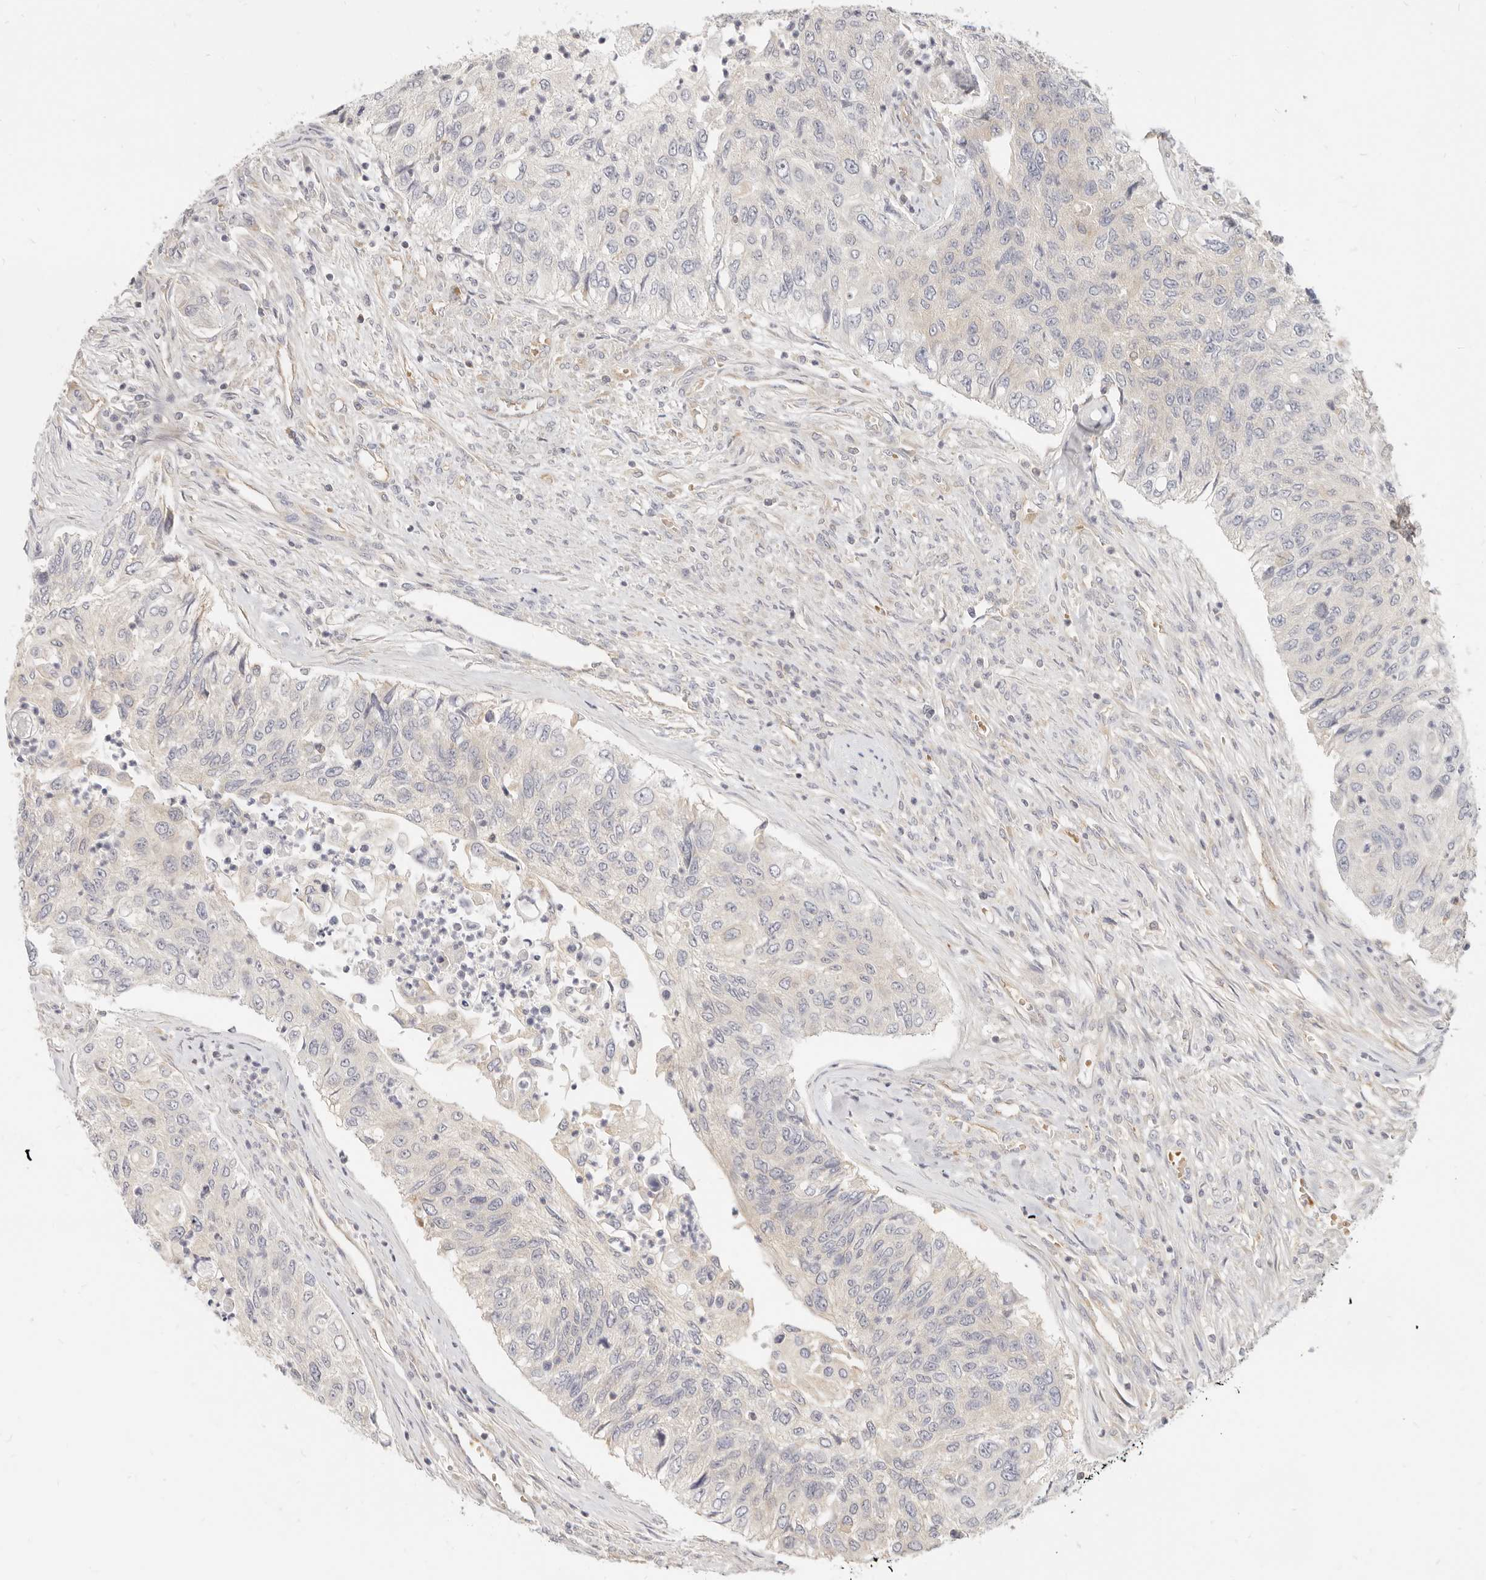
{"staining": {"intensity": "negative", "quantity": "none", "location": "none"}, "tissue": "urothelial cancer", "cell_type": "Tumor cells", "image_type": "cancer", "snomed": [{"axis": "morphology", "description": "Urothelial carcinoma, High grade"}, {"axis": "topography", "description": "Urinary bladder"}], "caption": "High magnification brightfield microscopy of urothelial cancer stained with DAB (3,3'-diaminobenzidine) (brown) and counterstained with hematoxylin (blue): tumor cells show no significant staining. (Brightfield microscopy of DAB immunohistochemistry at high magnification).", "gene": "LTB4R2", "patient": {"sex": "female", "age": 60}}